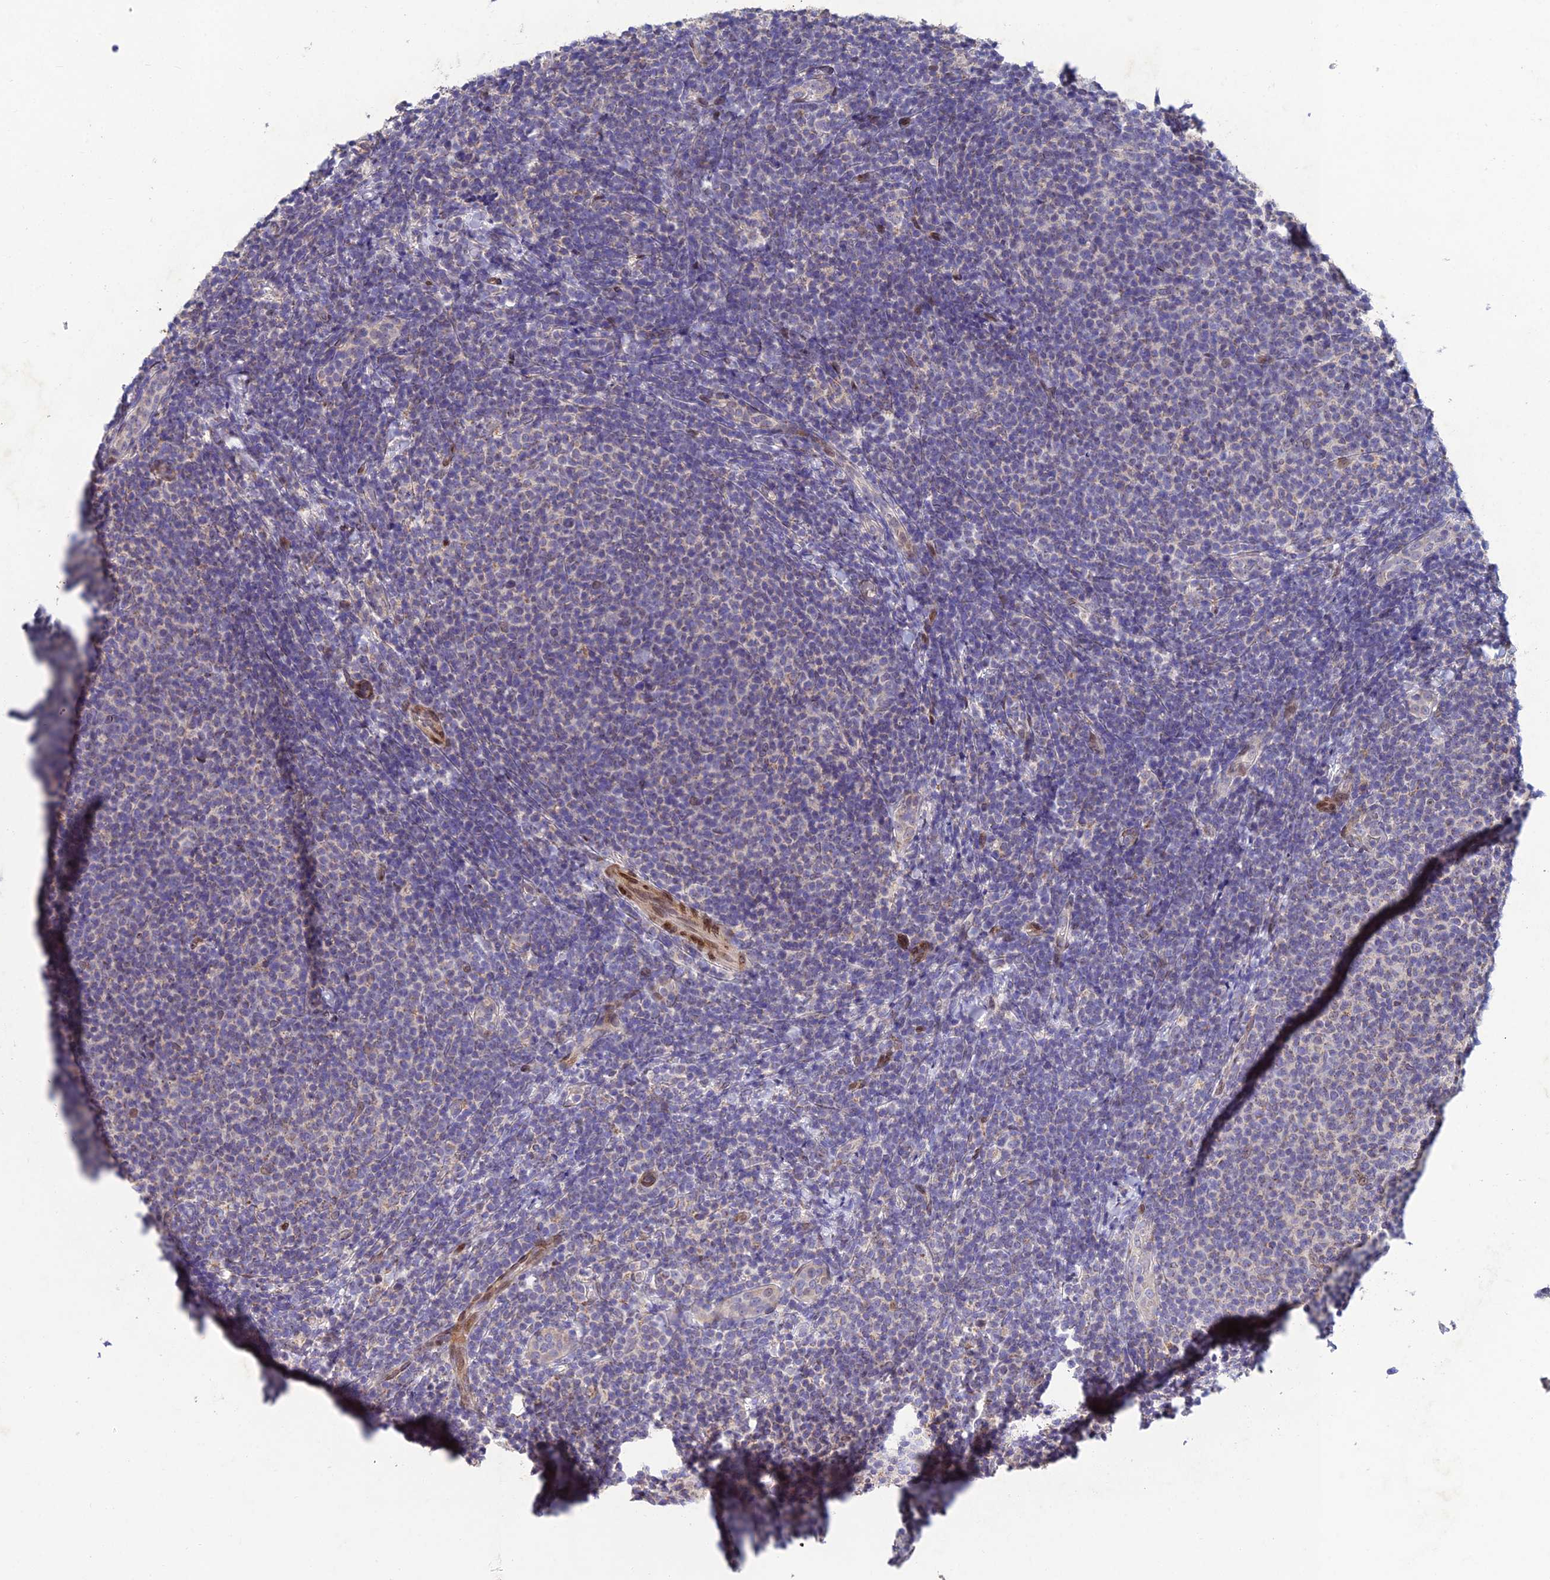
{"staining": {"intensity": "negative", "quantity": "none", "location": "none"}, "tissue": "lymphoma", "cell_type": "Tumor cells", "image_type": "cancer", "snomed": [{"axis": "morphology", "description": "Malignant lymphoma, non-Hodgkin's type, Low grade"}, {"axis": "topography", "description": "Lymph node"}], "caption": "IHC micrograph of neoplastic tissue: lymphoma stained with DAB shows no significant protein staining in tumor cells.", "gene": "MGAT2", "patient": {"sex": "male", "age": 66}}